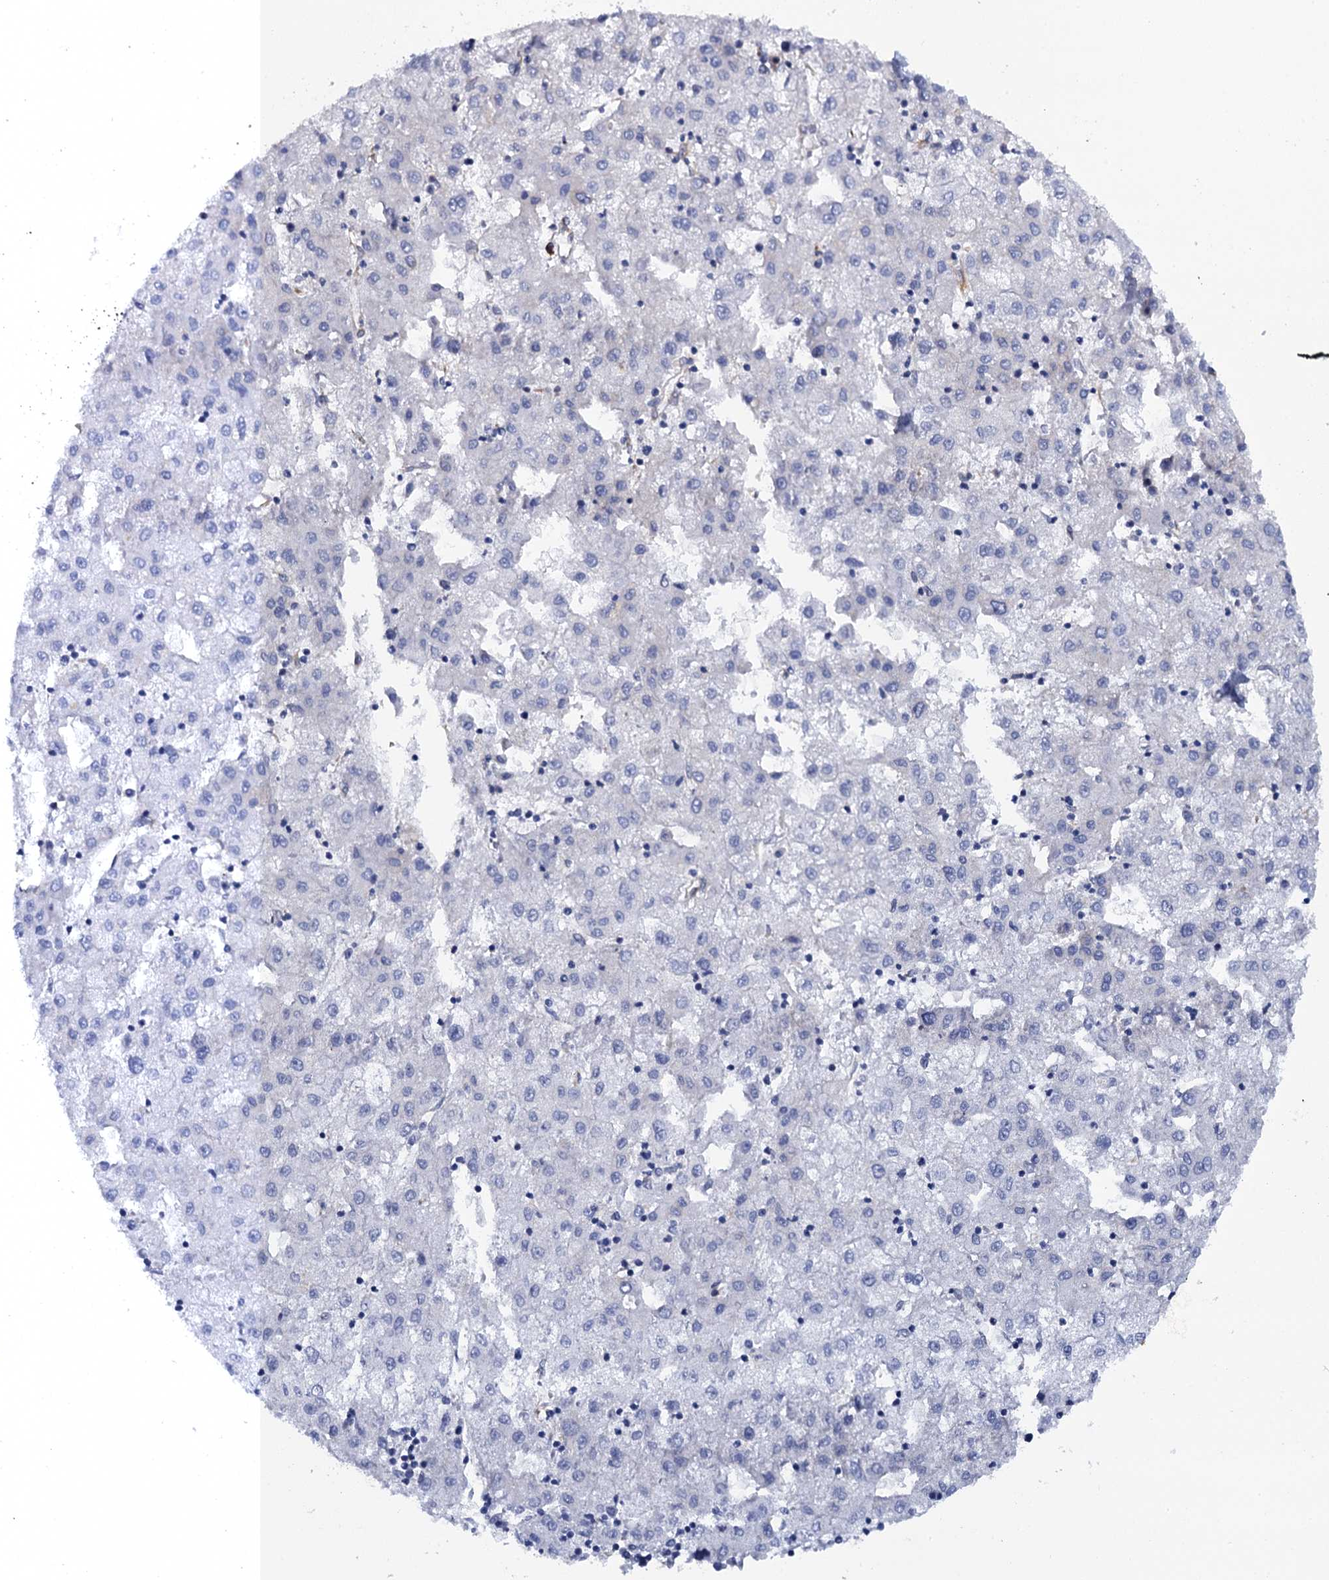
{"staining": {"intensity": "negative", "quantity": "none", "location": "none"}, "tissue": "liver cancer", "cell_type": "Tumor cells", "image_type": "cancer", "snomed": [{"axis": "morphology", "description": "Carcinoma, Hepatocellular, NOS"}, {"axis": "topography", "description": "Liver"}], "caption": "Immunohistochemistry image of neoplastic tissue: human liver cancer stained with DAB displays no significant protein staining in tumor cells.", "gene": "POGLUT3", "patient": {"sex": "male", "age": 72}}